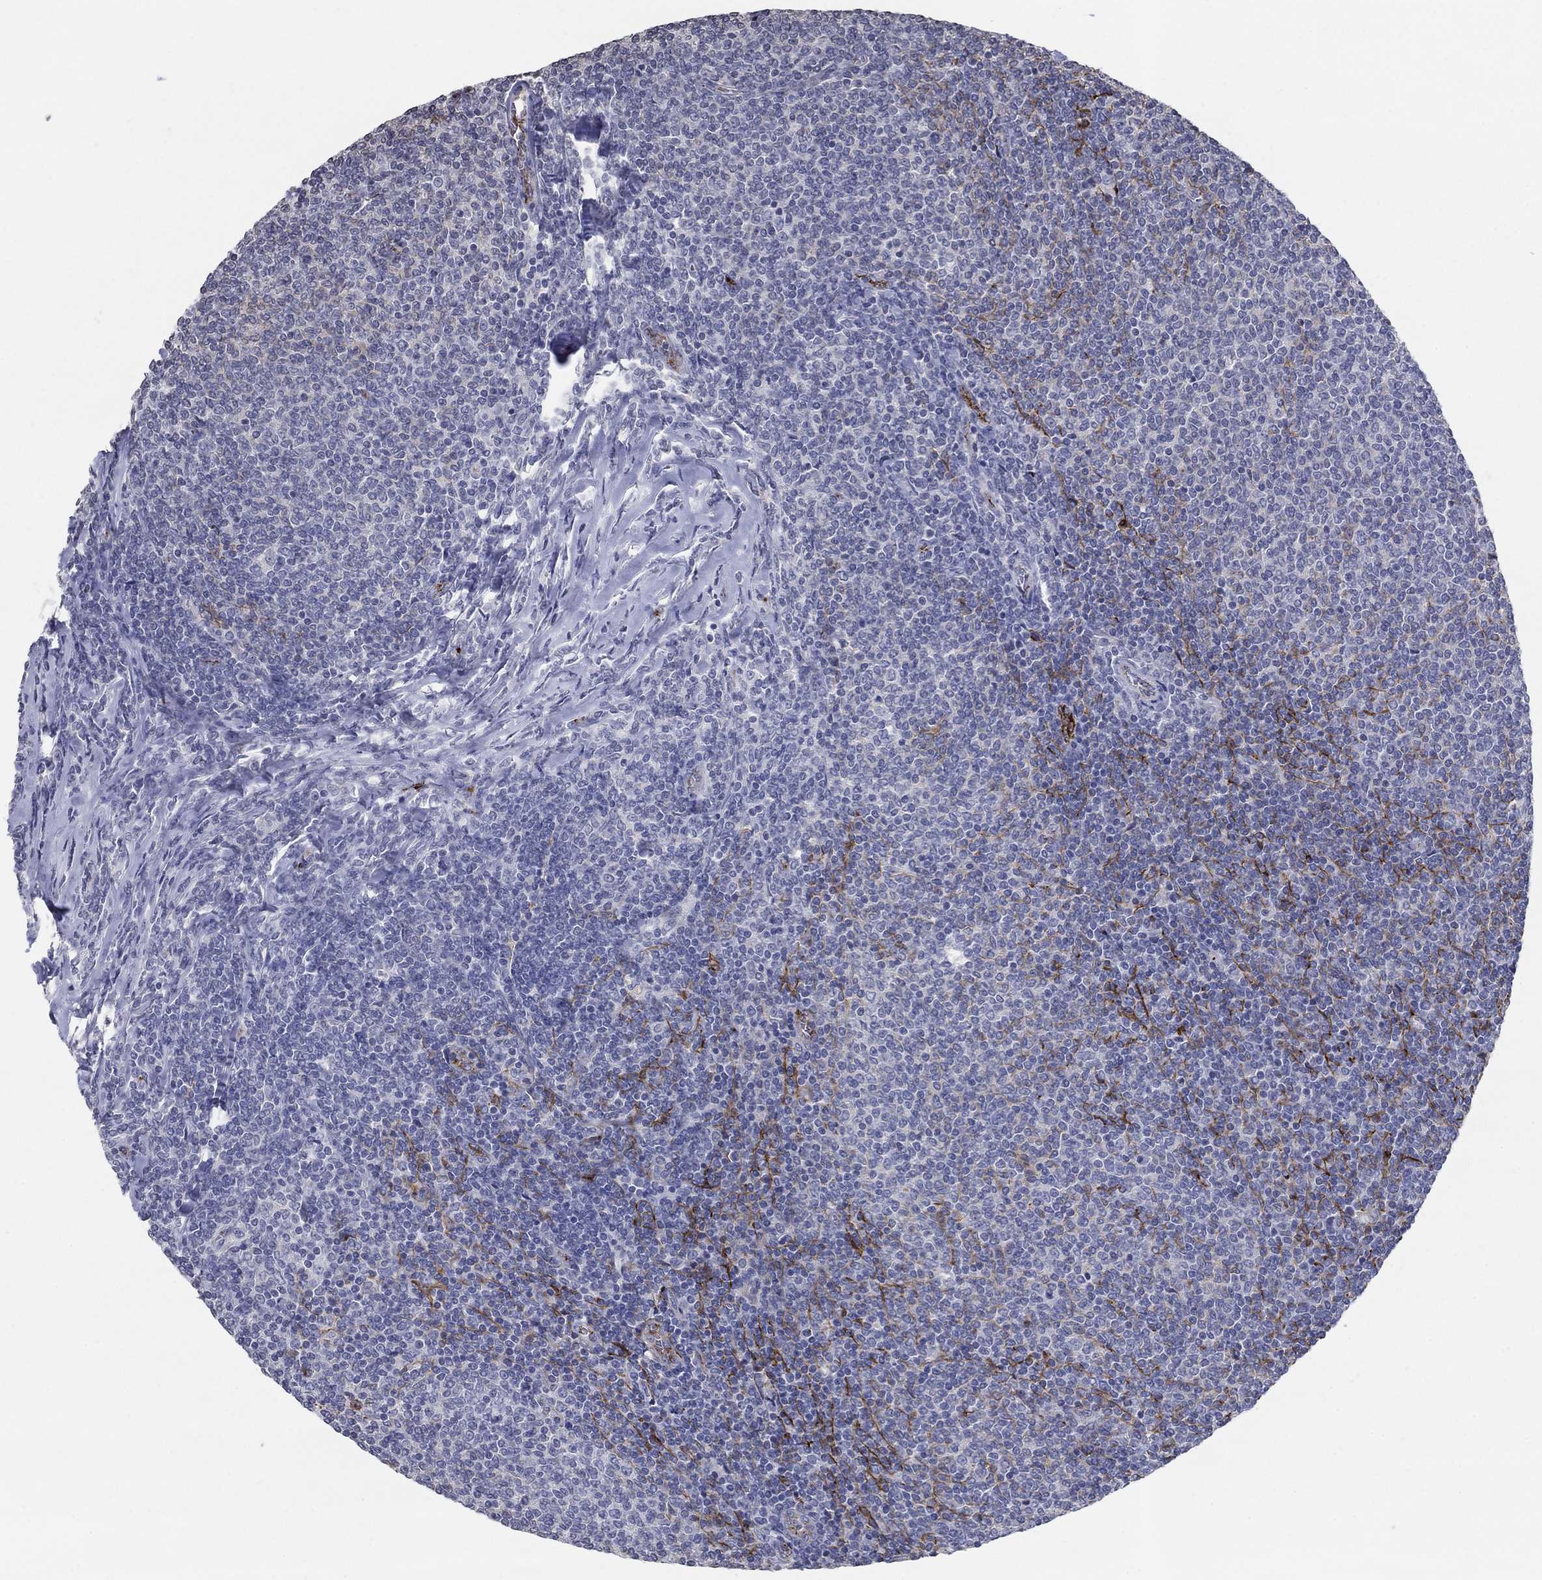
{"staining": {"intensity": "negative", "quantity": "none", "location": "none"}, "tissue": "lymphoma", "cell_type": "Tumor cells", "image_type": "cancer", "snomed": [{"axis": "morphology", "description": "Malignant lymphoma, non-Hodgkin's type, Low grade"}, {"axis": "topography", "description": "Lymph node"}], "caption": "Lymphoma was stained to show a protein in brown. There is no significant expression in tumor cells. (DAB IHC, high magnification).", "gene": "TINAG", "patient": {"sex": "male", "age": 52}}